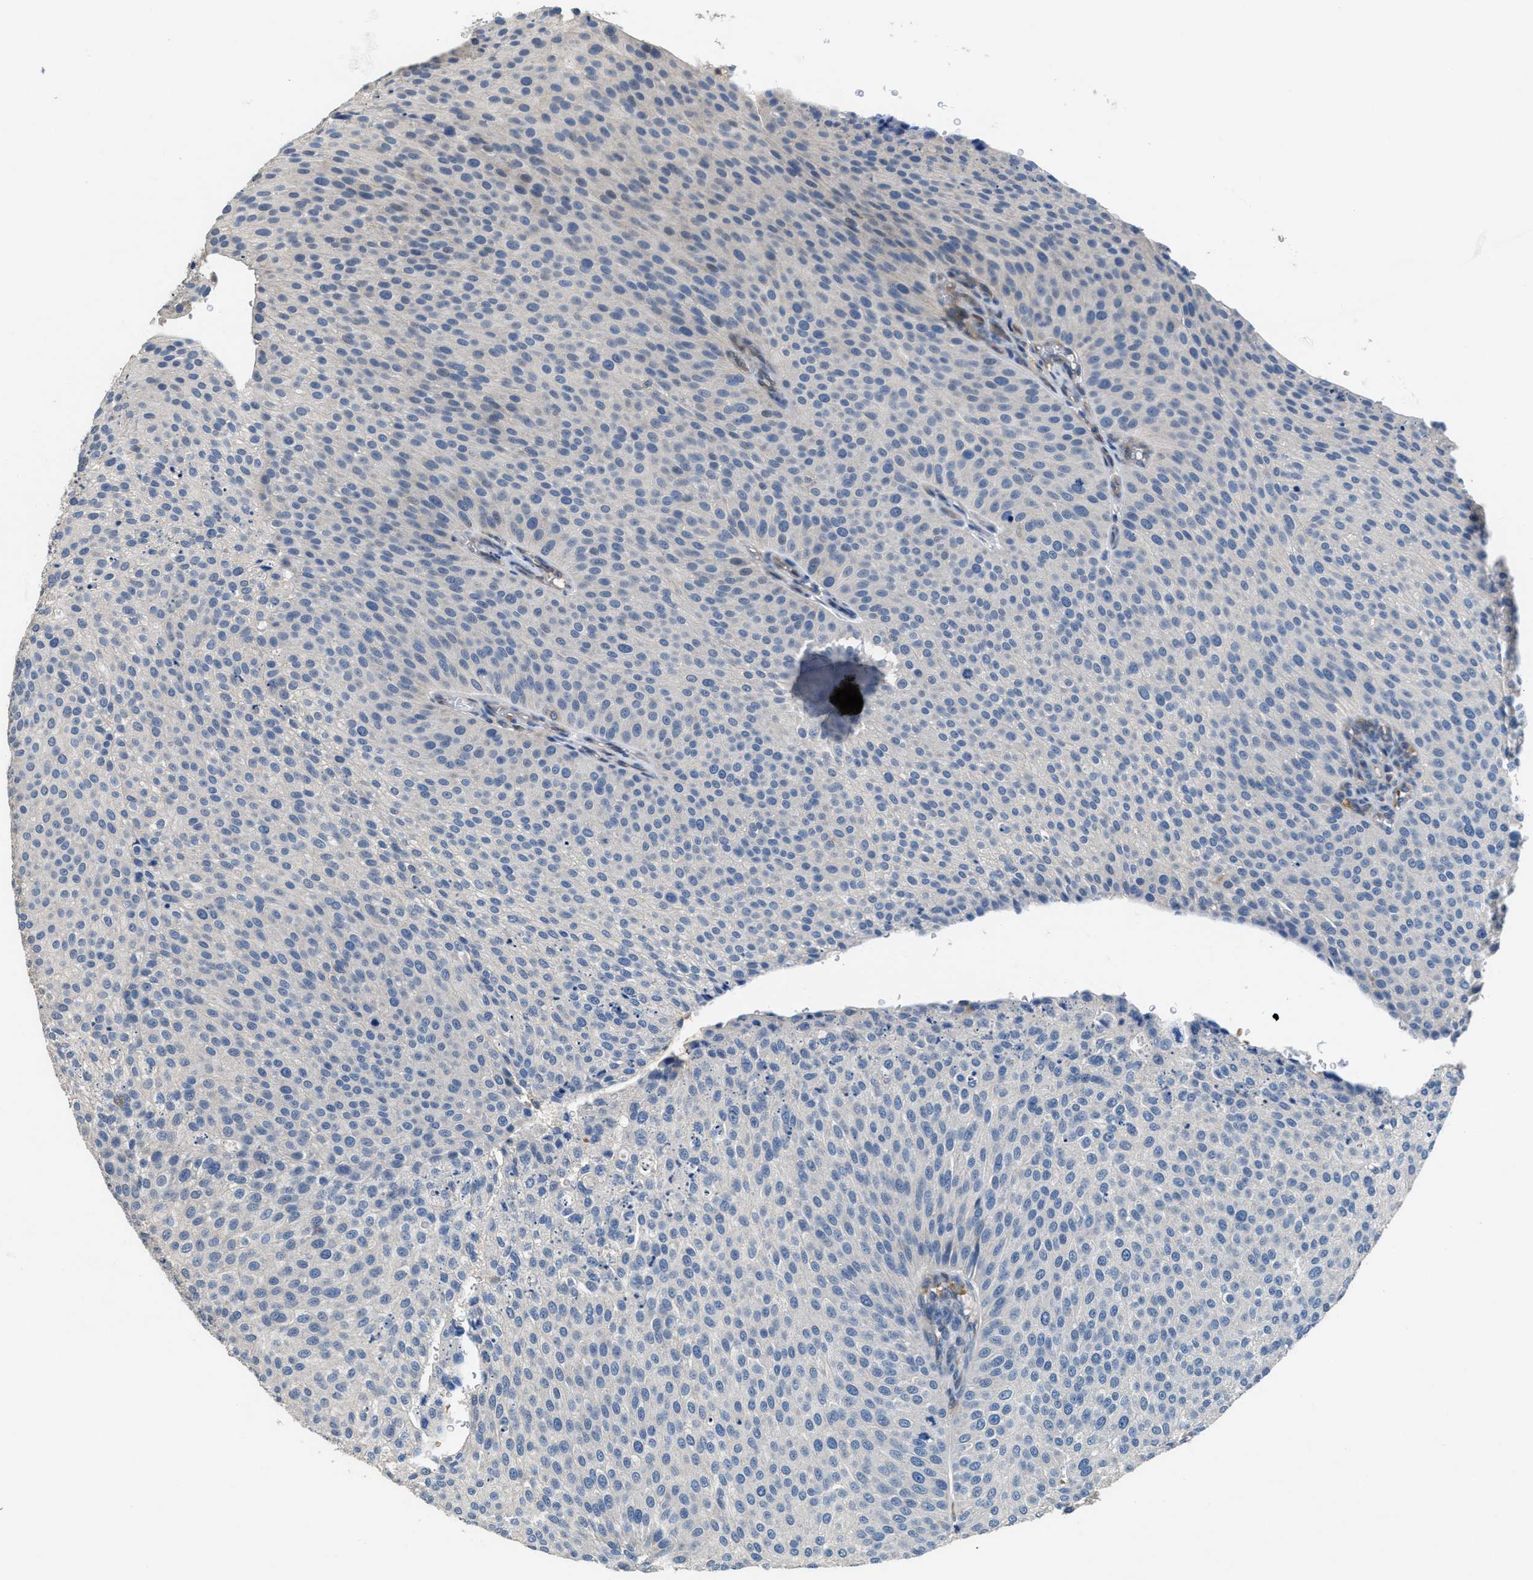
{"staining": {"intensity": "negative", "quantity": "none", "location": "none"}, "tissue": "urothelial cancer", "cell_type": "Tumor cells", "image_type": "cancer", "snomed": [{"axis": "morphology", "description": "Urothelial carcinoma, Low grade"}, {"axis": "topography", "description": "Smooth muscle"}, {"axis": "topography", "description": "Urinary bladder"}], "caption": "Urothelial cancer was stained to show a protein in brown. There is no significant expression in tumor cells. (DAB (3,3'-diaminobenzidine) IHC with hematoxylin counter stain).", "gene": "DGKE", "patient": {"sex": "male", "age": 60}}